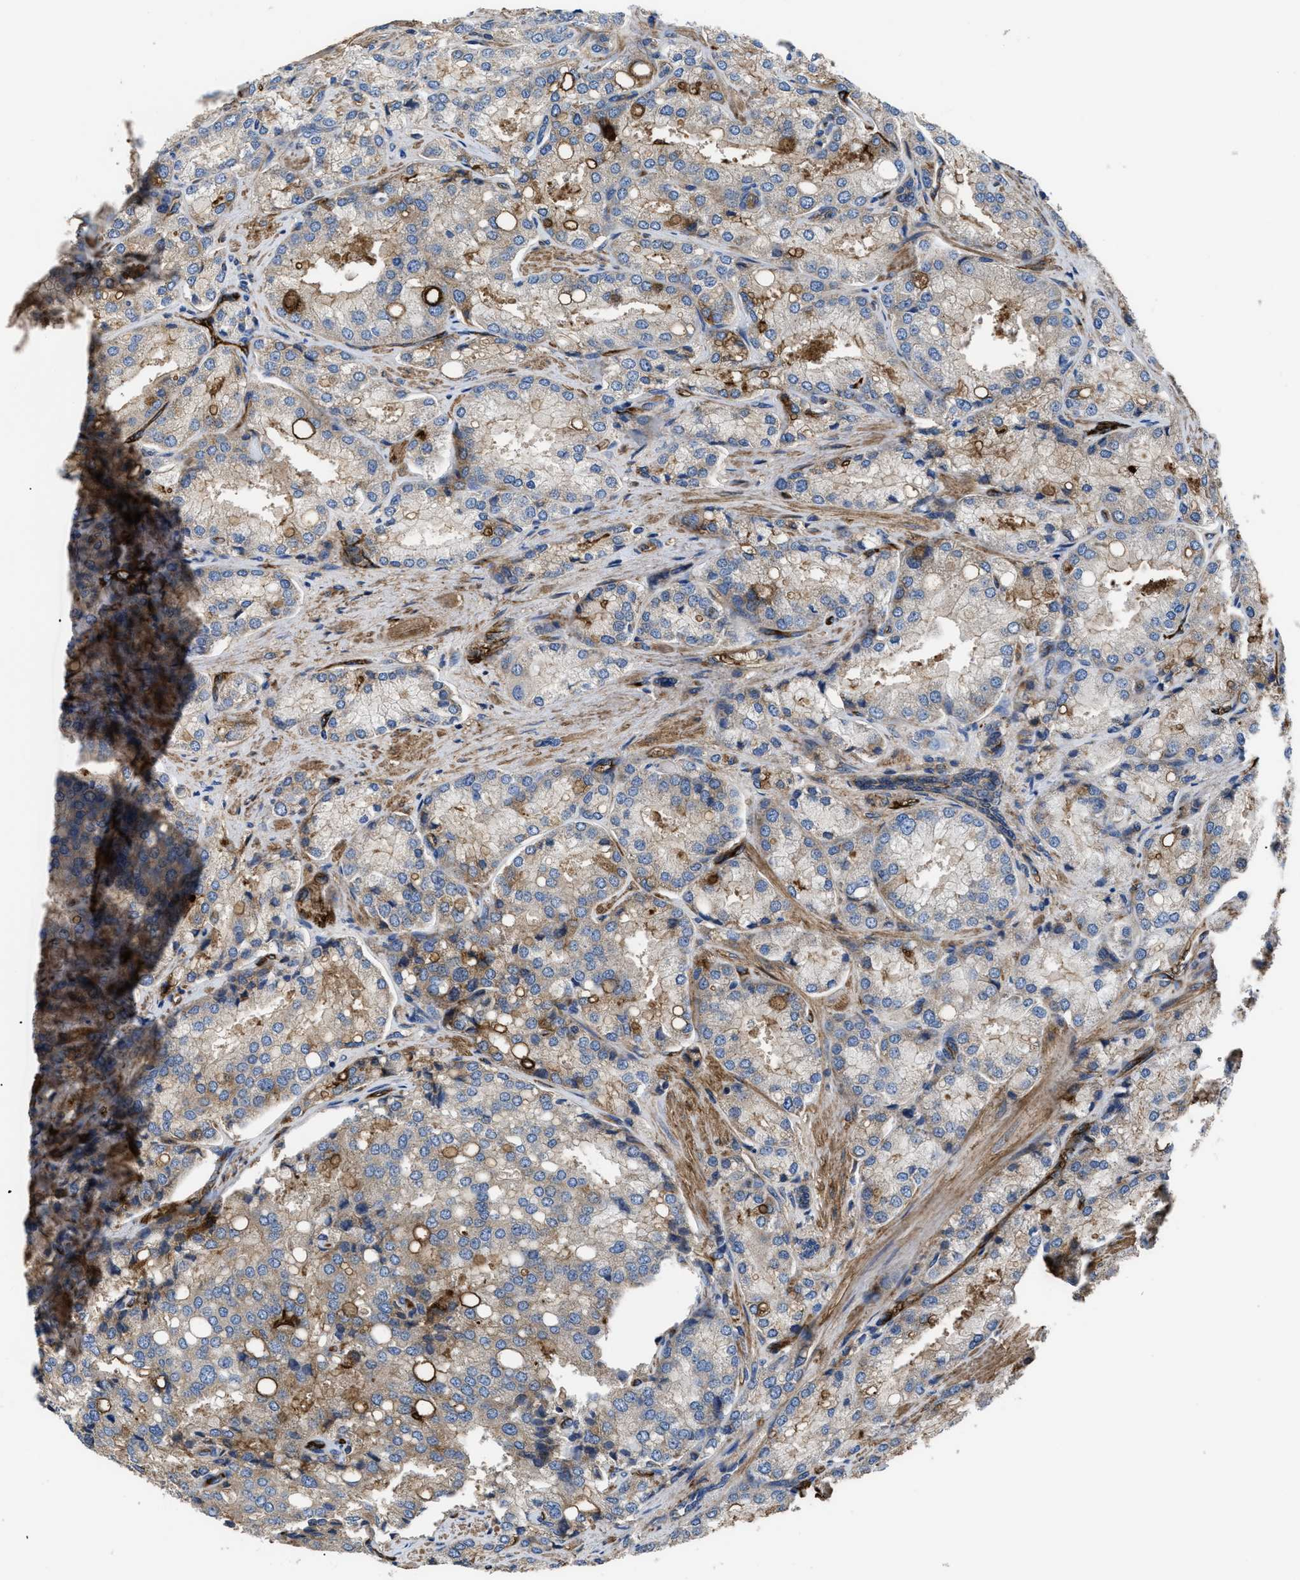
{"staining": {"intensity": "moderate", "quantity": "<25%", "location": "cytoplasmic/membranous"}, "tissue": "prostate cancer", "cell_type": "Tumor cells", "image_type": "cancer", "snomed": [{"axis": "morphology", "description": "Adenocarcinoma, High grade"}, {"axis": "topography", "description": "Prostate"}], "caption": "Protein staining of high-grade adenocarcinoma (prostate) tissue displays moderate cytoplasmic/membranous positivity in approximately <25% of tumor cells.", "gene": "NT5E", "patient": {"sex": "male", "age": 50}}